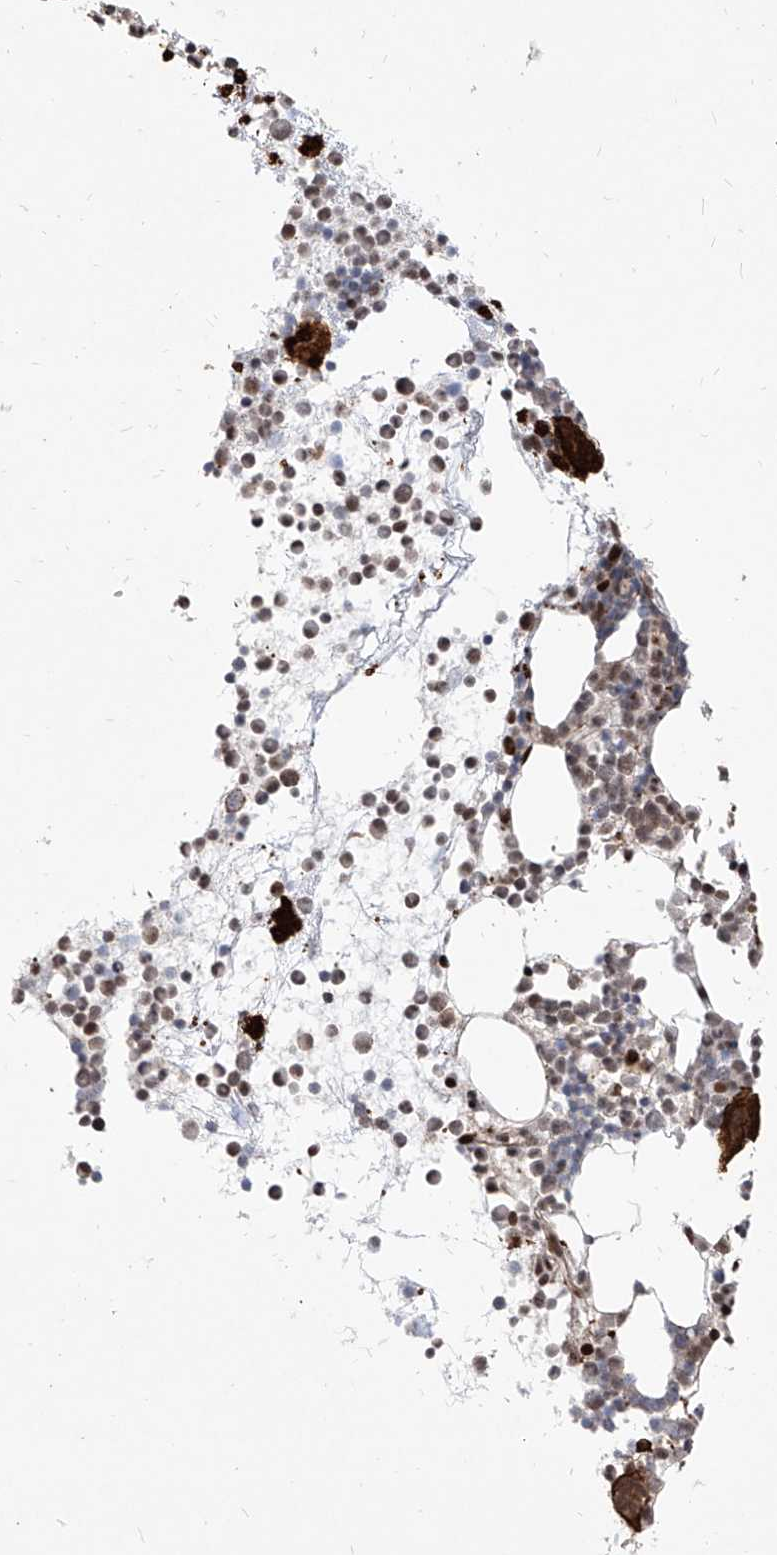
{"staining": {"intensity": "moderate", "quantity": "25%-75%", "location": "cytoplasmic/membranous,nuclear"}, "tissue": "bone marrow", "cell_type": "Hematopoietic cells", "image_type": "normal", "snomed": [{"axis": "morphology", "description": "Normal tissue, NOS"}, {"axis": "topography", "description": "Bone marrow"}], "caption": "Hematopoietic cells exhibit medium levels of moderate cytoplasmic/membranous,nuclear positivity in approximately 25%-75% of cells in unremarkable bone marrow.", "gene": "IRF2", "patient": {"sex": "female", "age": 57}}